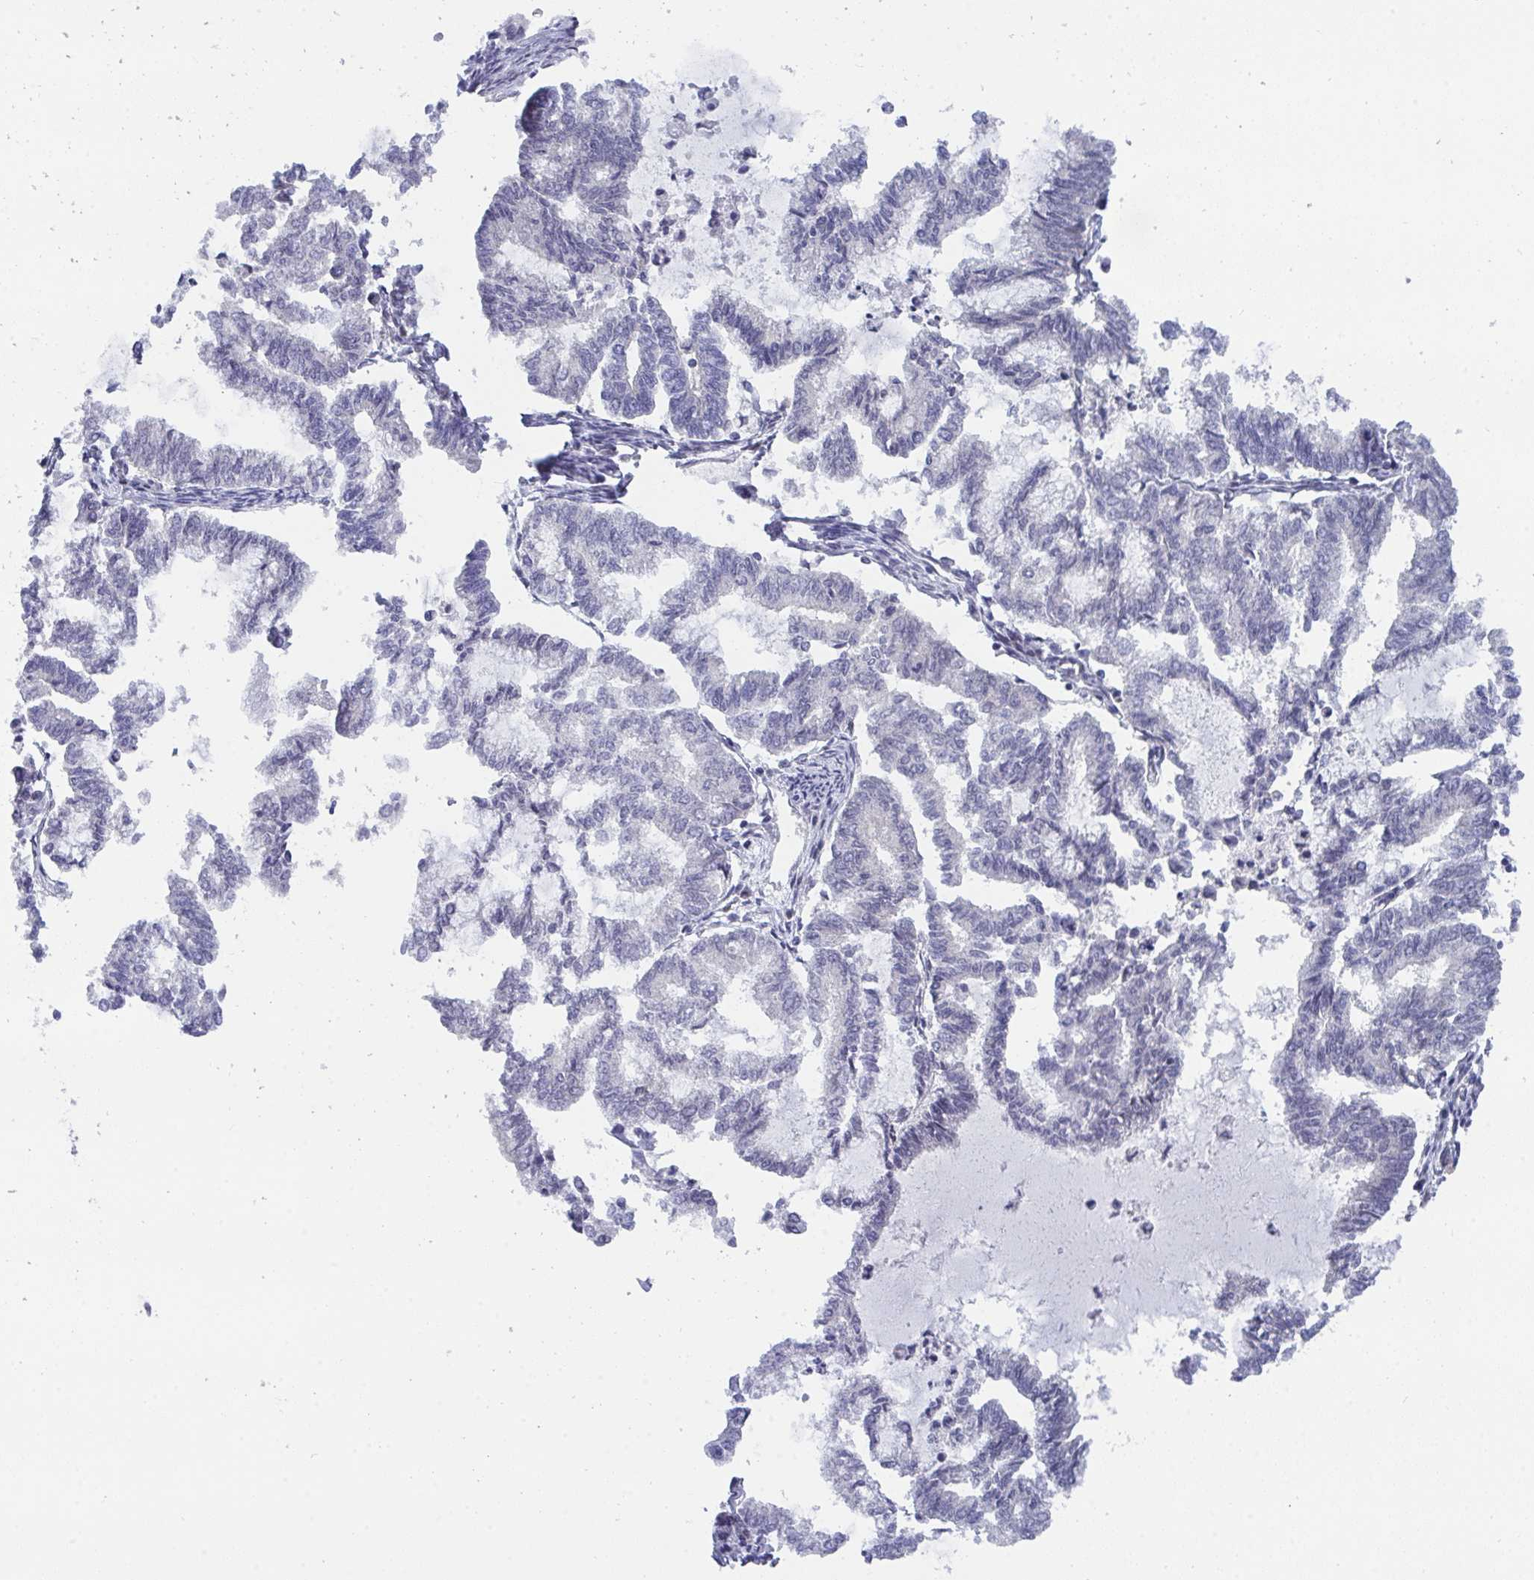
{"staining": {"intensity": "negative", "quantity": "none", "location": "none"}, "tissue": "endometrial cancer", "cell_type": "Tumor cells", "image_type": "cancer", "snomed": [{"axis": "morphology", "description": "Adenocarcinoma, NOS"}, {"axis": "topography", "description": "Endometrium"}], "caption": "DAB immunohistochemical staining of adenocarcinoma (endometrial) reveals no significant expression in tumor cells. (DAB (3,3'-diaminobenzidine) IHC with hematoxylin counter stain).", "gene": "BMAL2", "patient": {"sex": "female", "age": 79}}